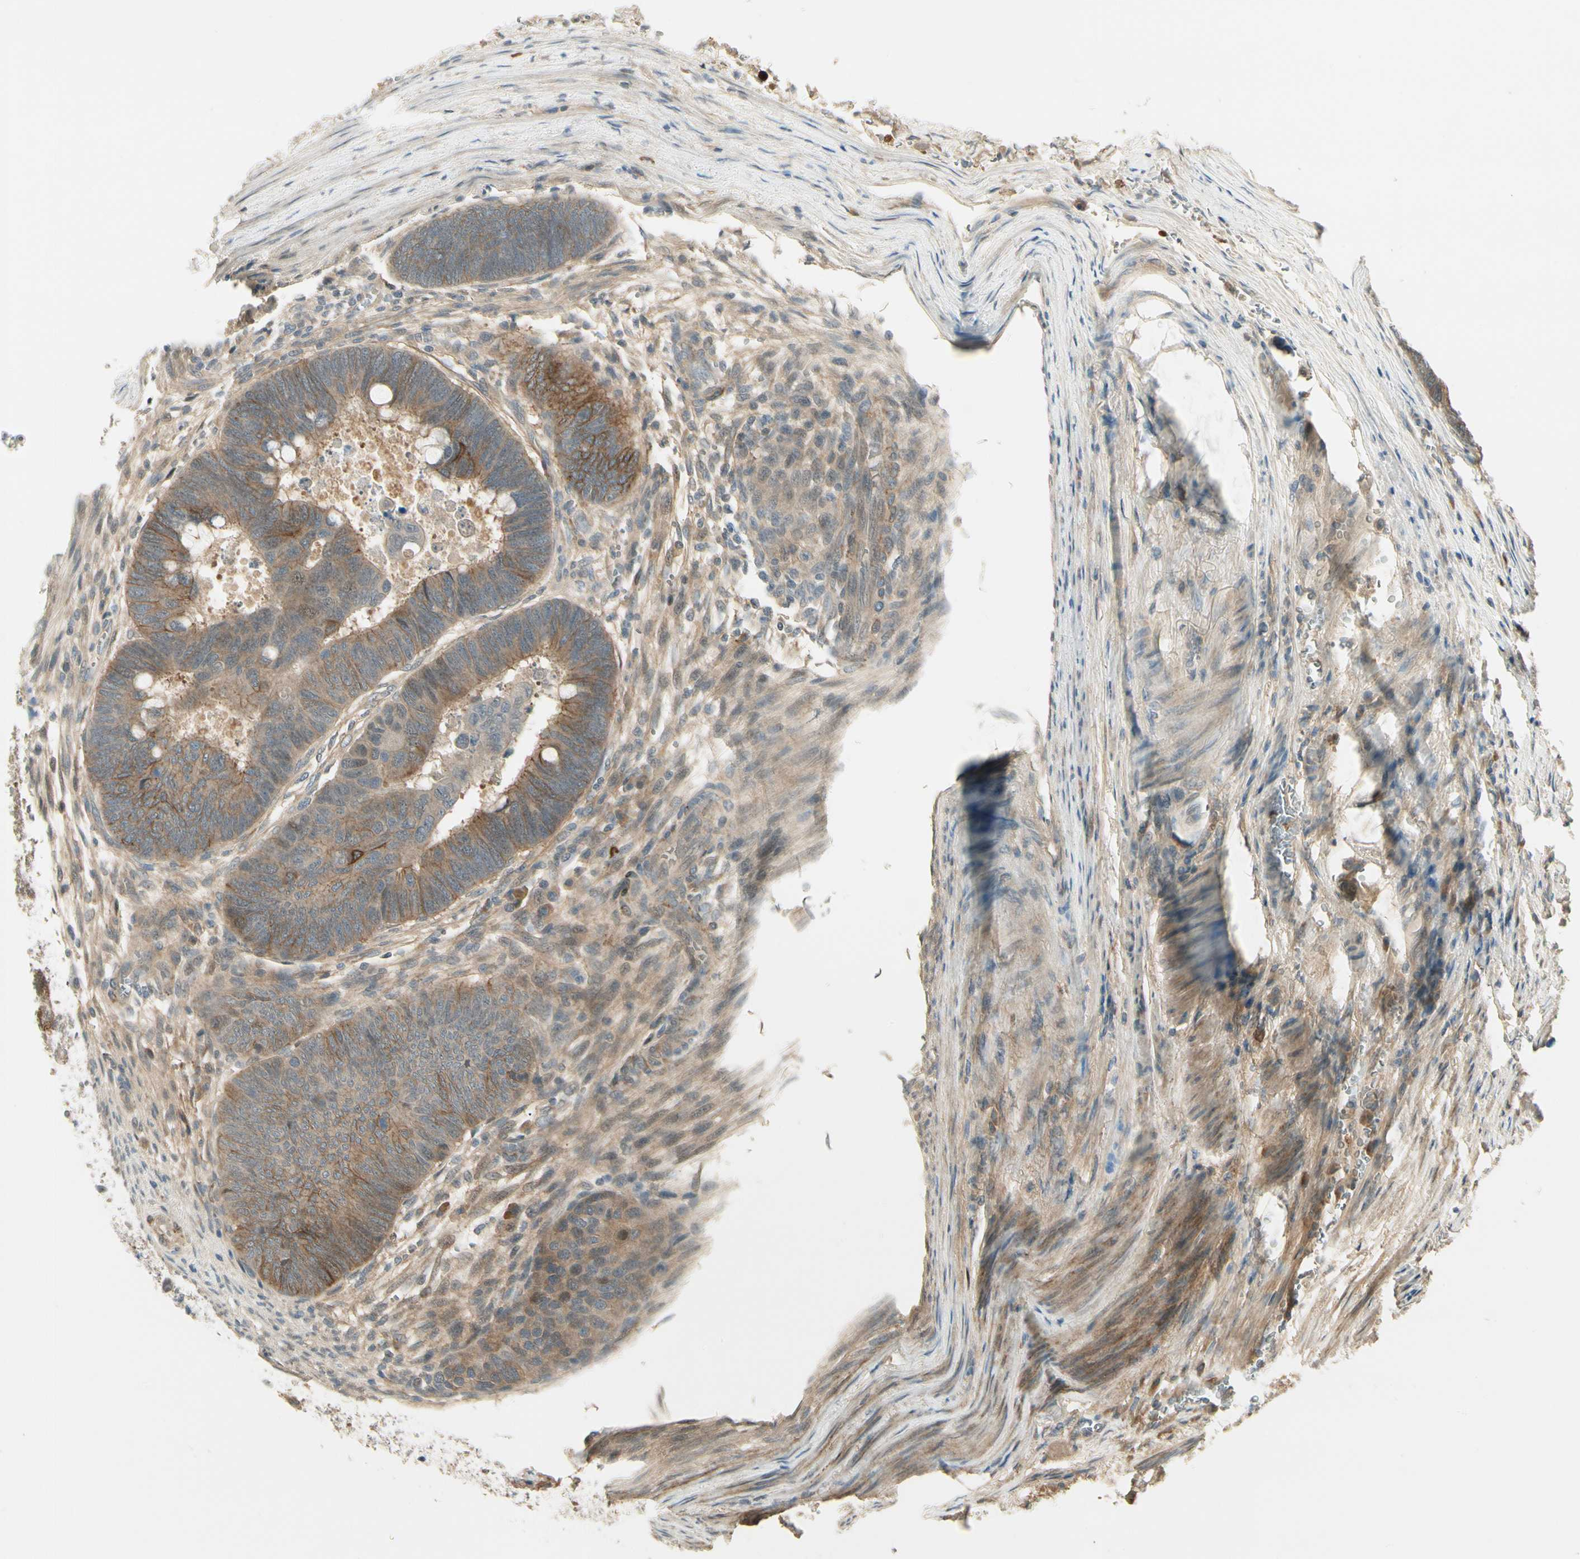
{"staining": {"intensity": "moderate", "quantity": ">75%", "location": "cytoplasmic/membranous"}, "tissue": "colorectal cancer", "cell_type": "Tumor cells", "image_type": "cancer", "snomed": [{"axis": "morphology", "description": "Normal tissue, NOS"}, {"axis": "morphology", "description": "Adenocarcinoma, NOS"}, {"axis": "topography", "description": "Rectum"}, {"axis": "topography", "description": "Peripheral nerve tissue"}], "caption": "IHC (DAB) staining of colorectal cancer (adenocarcinoma) demonstrates moderate cytoplasmic/membranous protein positivity in about >75% of tumor cells.", "gene": "EPHB3", "patient": {"sex": "male", "age": 92}}